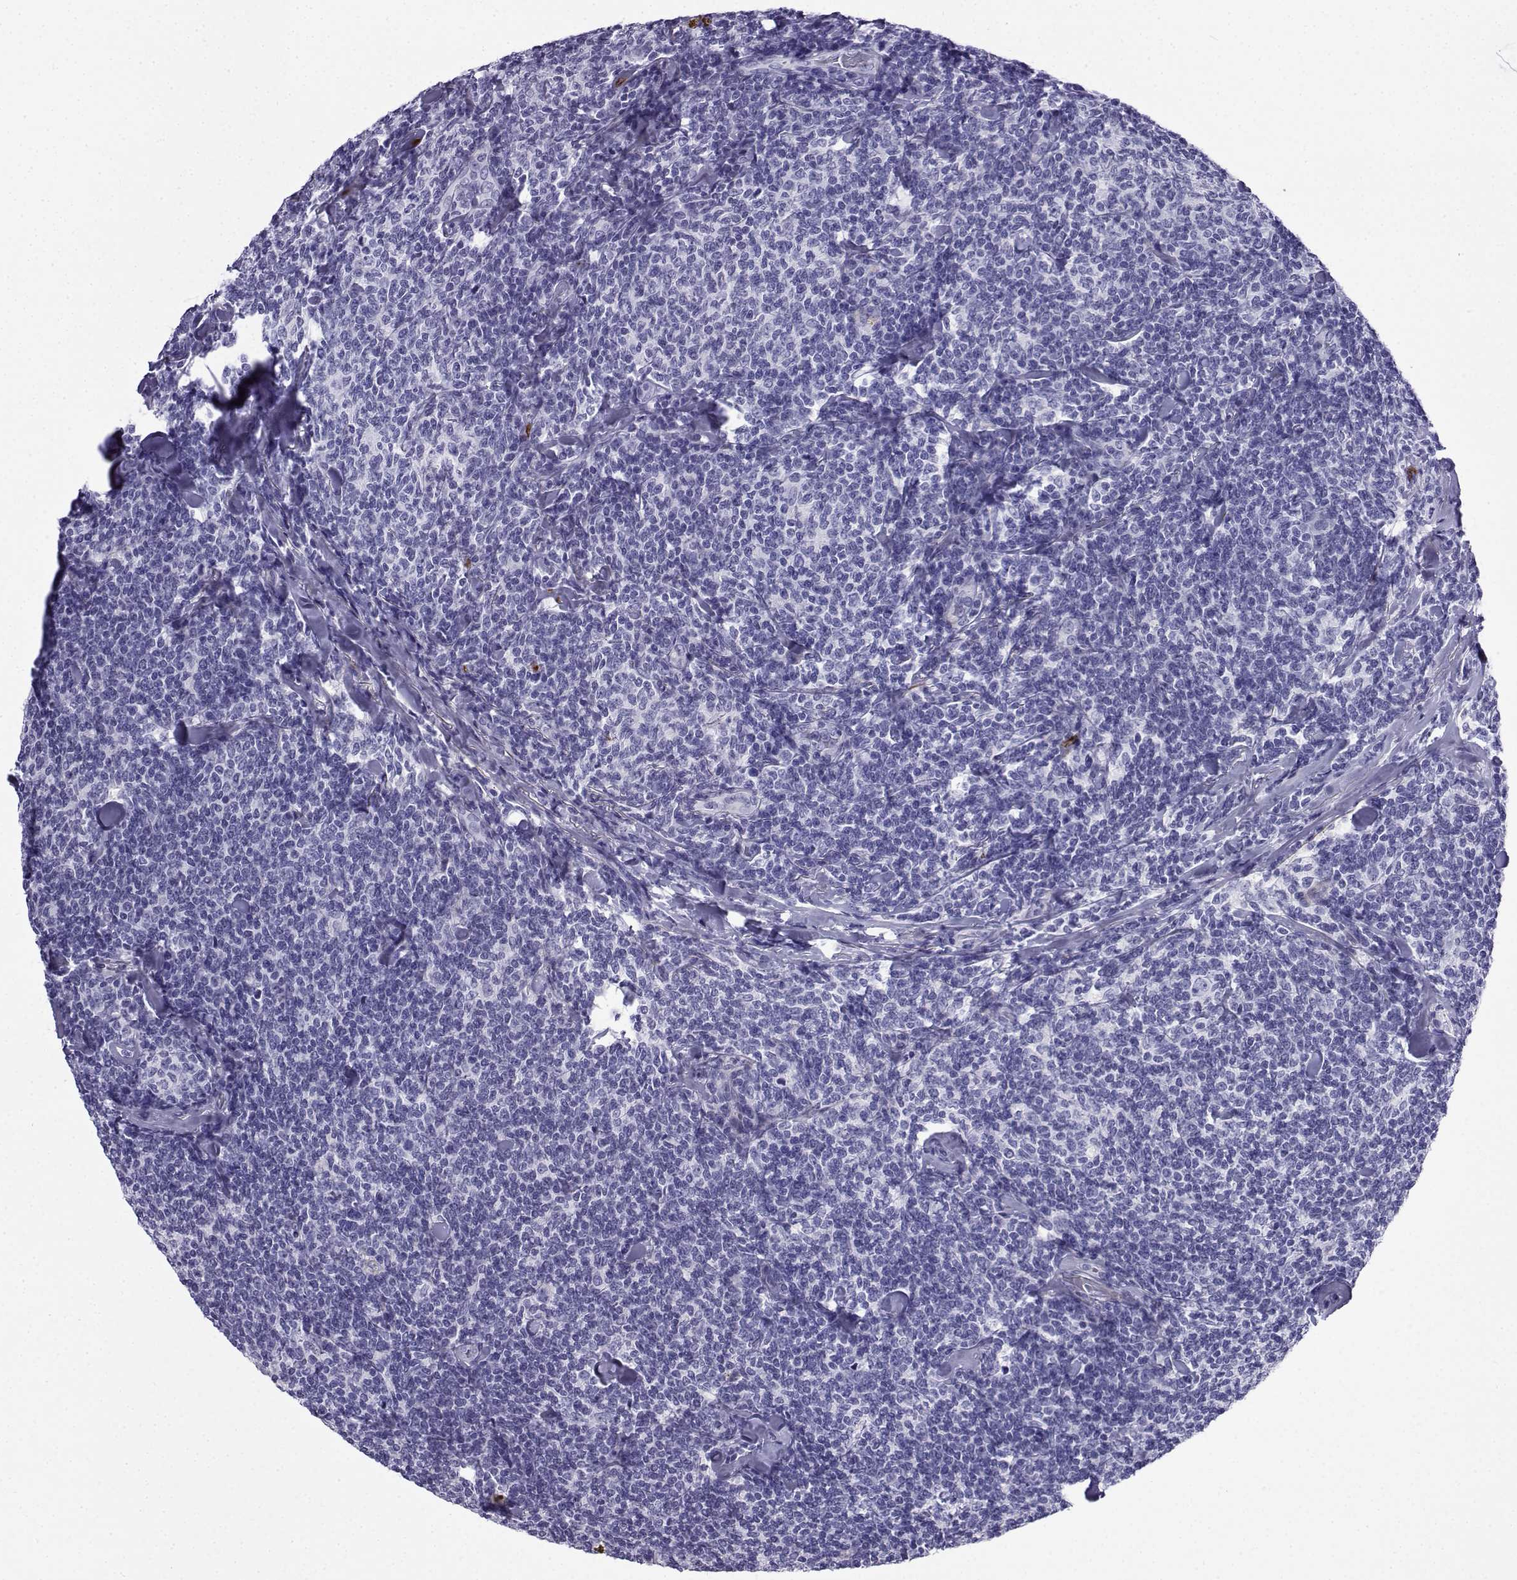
{"staining": {"intensity": "negative", "quantity": "none", "location": "none"}, "tissue": "lymphoma", "cell_type": "Tumor cells", "image_type": "cancer", "snomed": [{"axis": "morphology", "description": "Malignant lymphoma, non-Hodgkin's type, Low grade"}, {"axis": "topography", "description": "Lymph node"}], "caption": "An image of malignant lymphoma, non-Hodgkin's type (low-grade) stained for a protein displays no brown staining in tumor cells.", "gene": "KCNF1", "patient": {"sex": "female", "age": 56}}